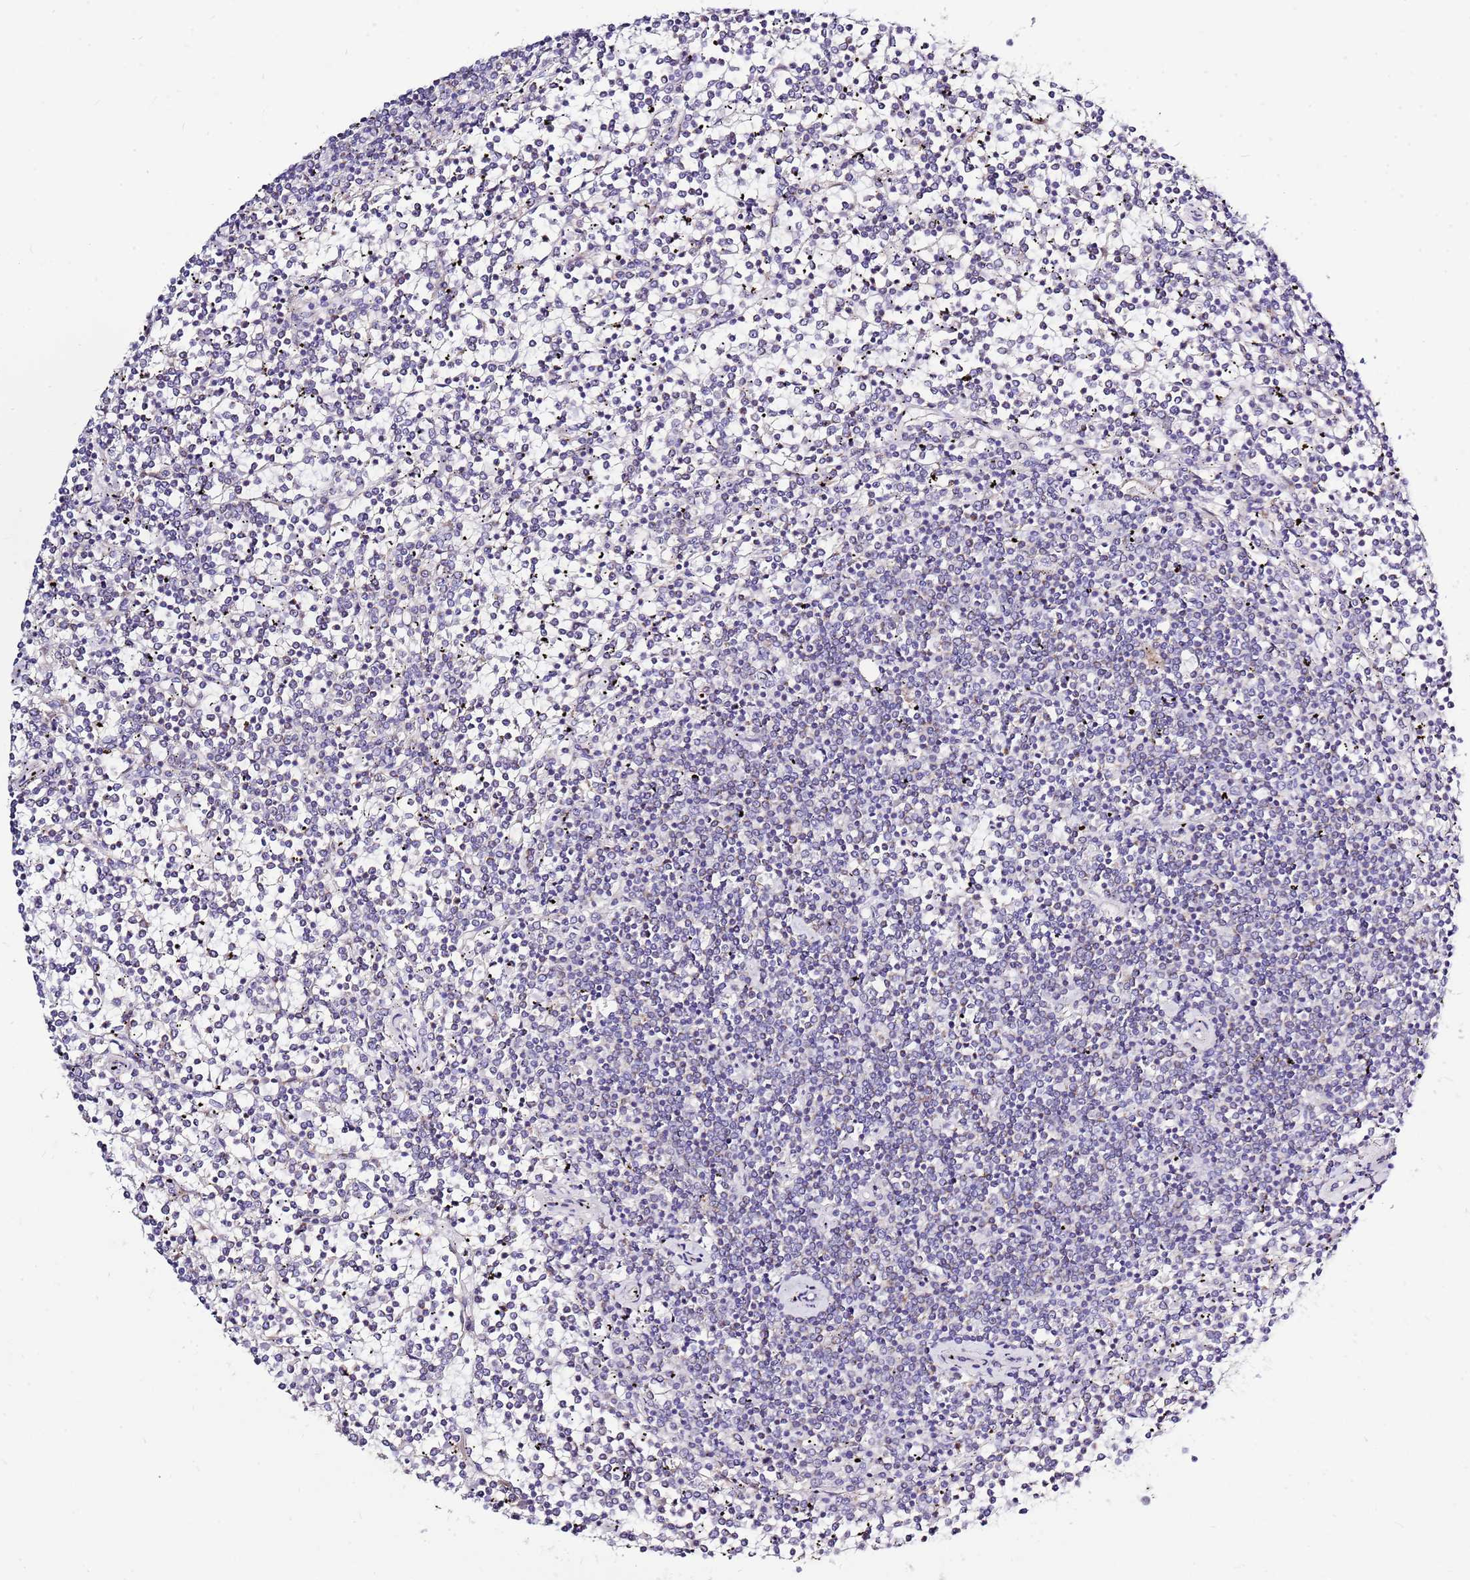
{"staining": {"intensity": "negative", "quantity": "none", "location": "none"}, "tissue": "lymphoma", "cell_type": "Tumor cells", "image_type": "cancer", "snomed": [{"axis": "morphology", "description": "Malignant lymphoma, non-Hodgkin's type, Low grade"}, {"axis": "topography", "description": "Spleen"}], "caption": "Photomicrograph shows no protein expression in tumor cells of low-grade malignant lymphoma, non-Hodgkin's type tissue.", "gene": "IGF1R", "patient": {"sex": "female", "age": 19}}